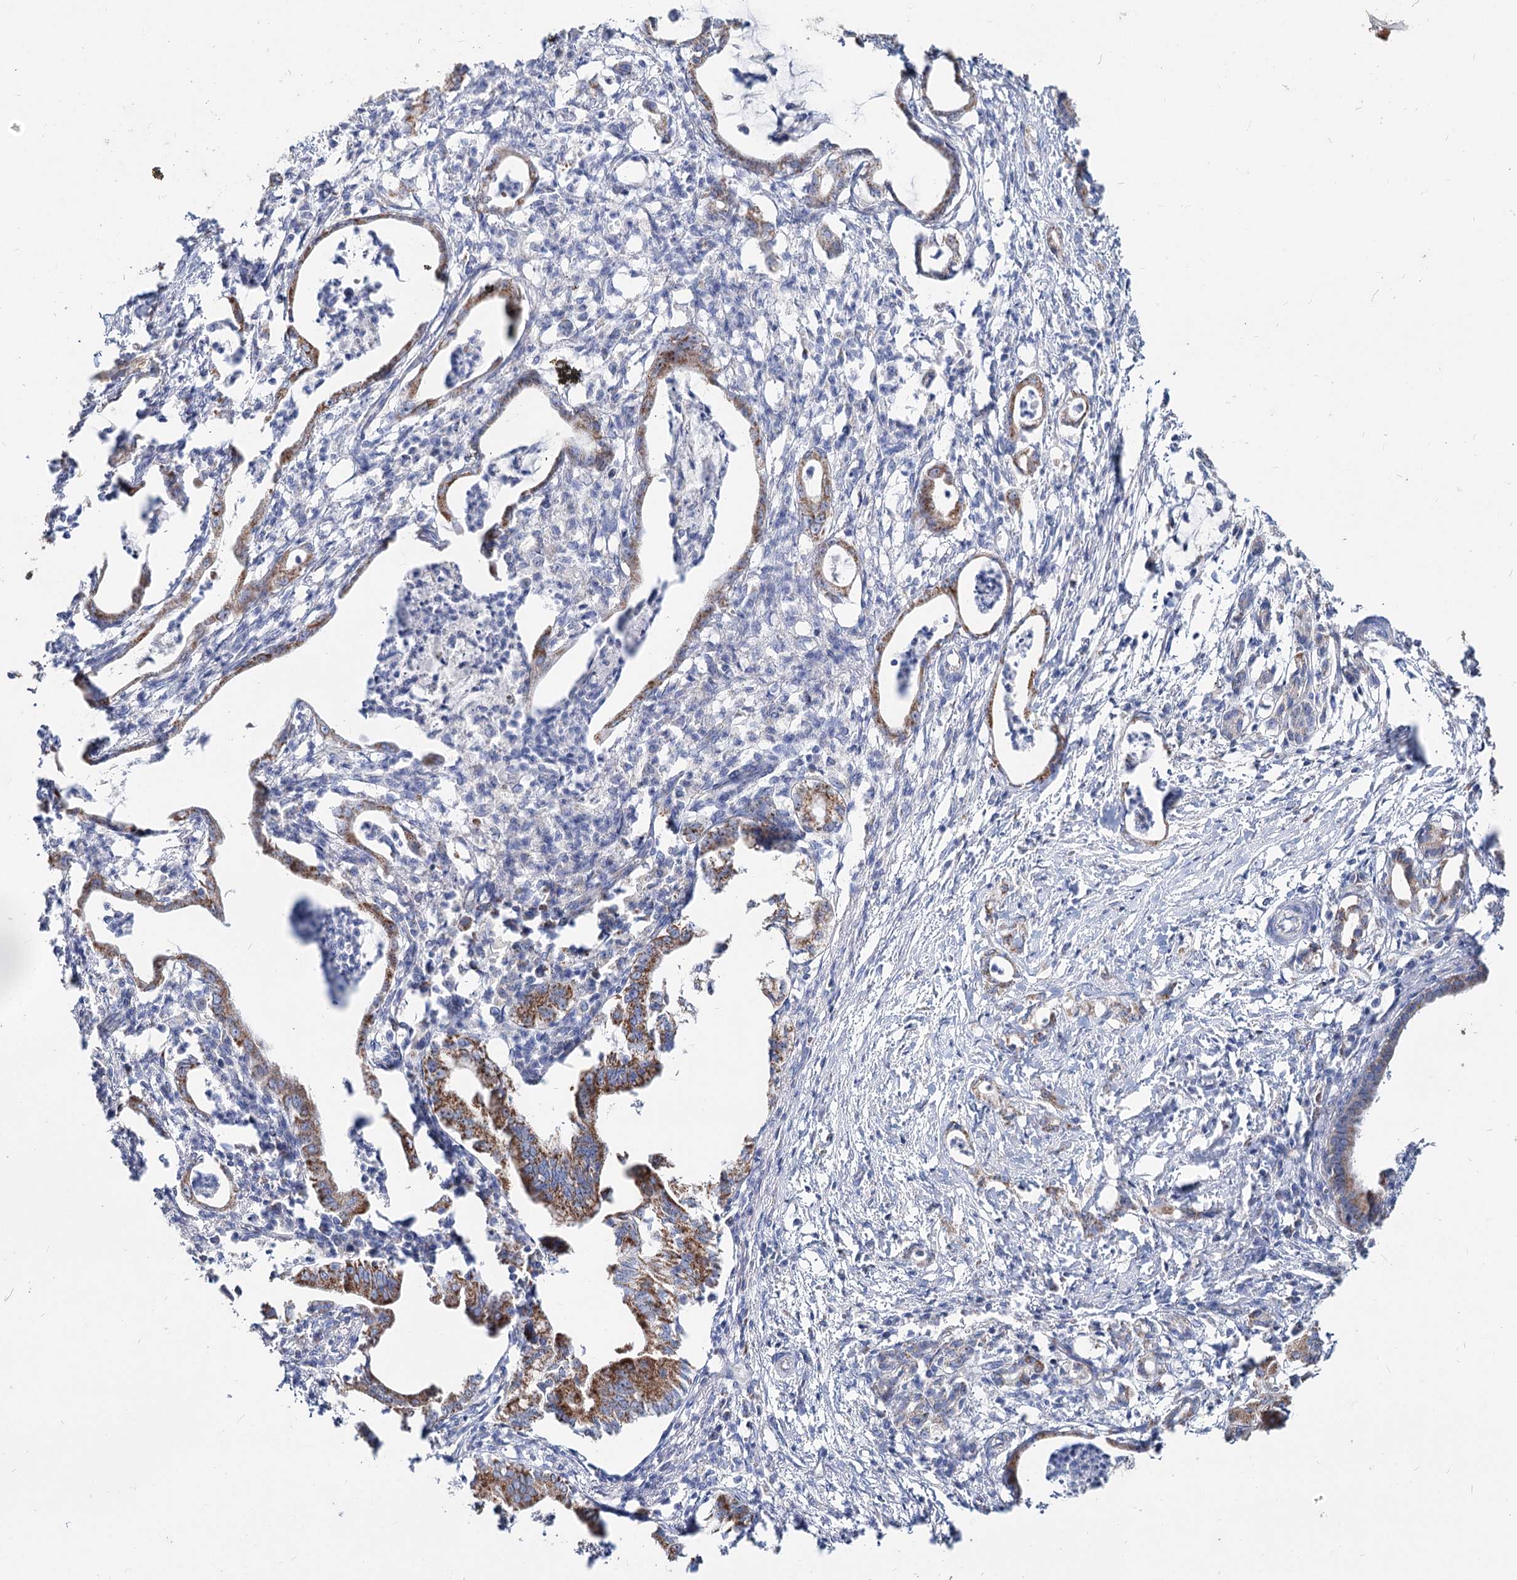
{"staining": {"intensity": "moderate", "quantity": ">75%", "location": "cytoplasmic/membranous"}, "tissue": "pancreatic cancer", "cell_type": "Tumor cells", "image_type": "cancer", "snomed": [{"axis": "morphology", "description": "Adenocarcinoma, NOS"}, {"axis": "topography", "description": "Pancreas"}], "caption": "There is medium levels of moderate cytoplasmic/membranous positivity in tumor cells of pancreatic adenocarcinoma, as demonstrated by immunohistochemical staining (brown color).", "gene": "MCCC2", "patient": {"sex": "female", "age": 55}}